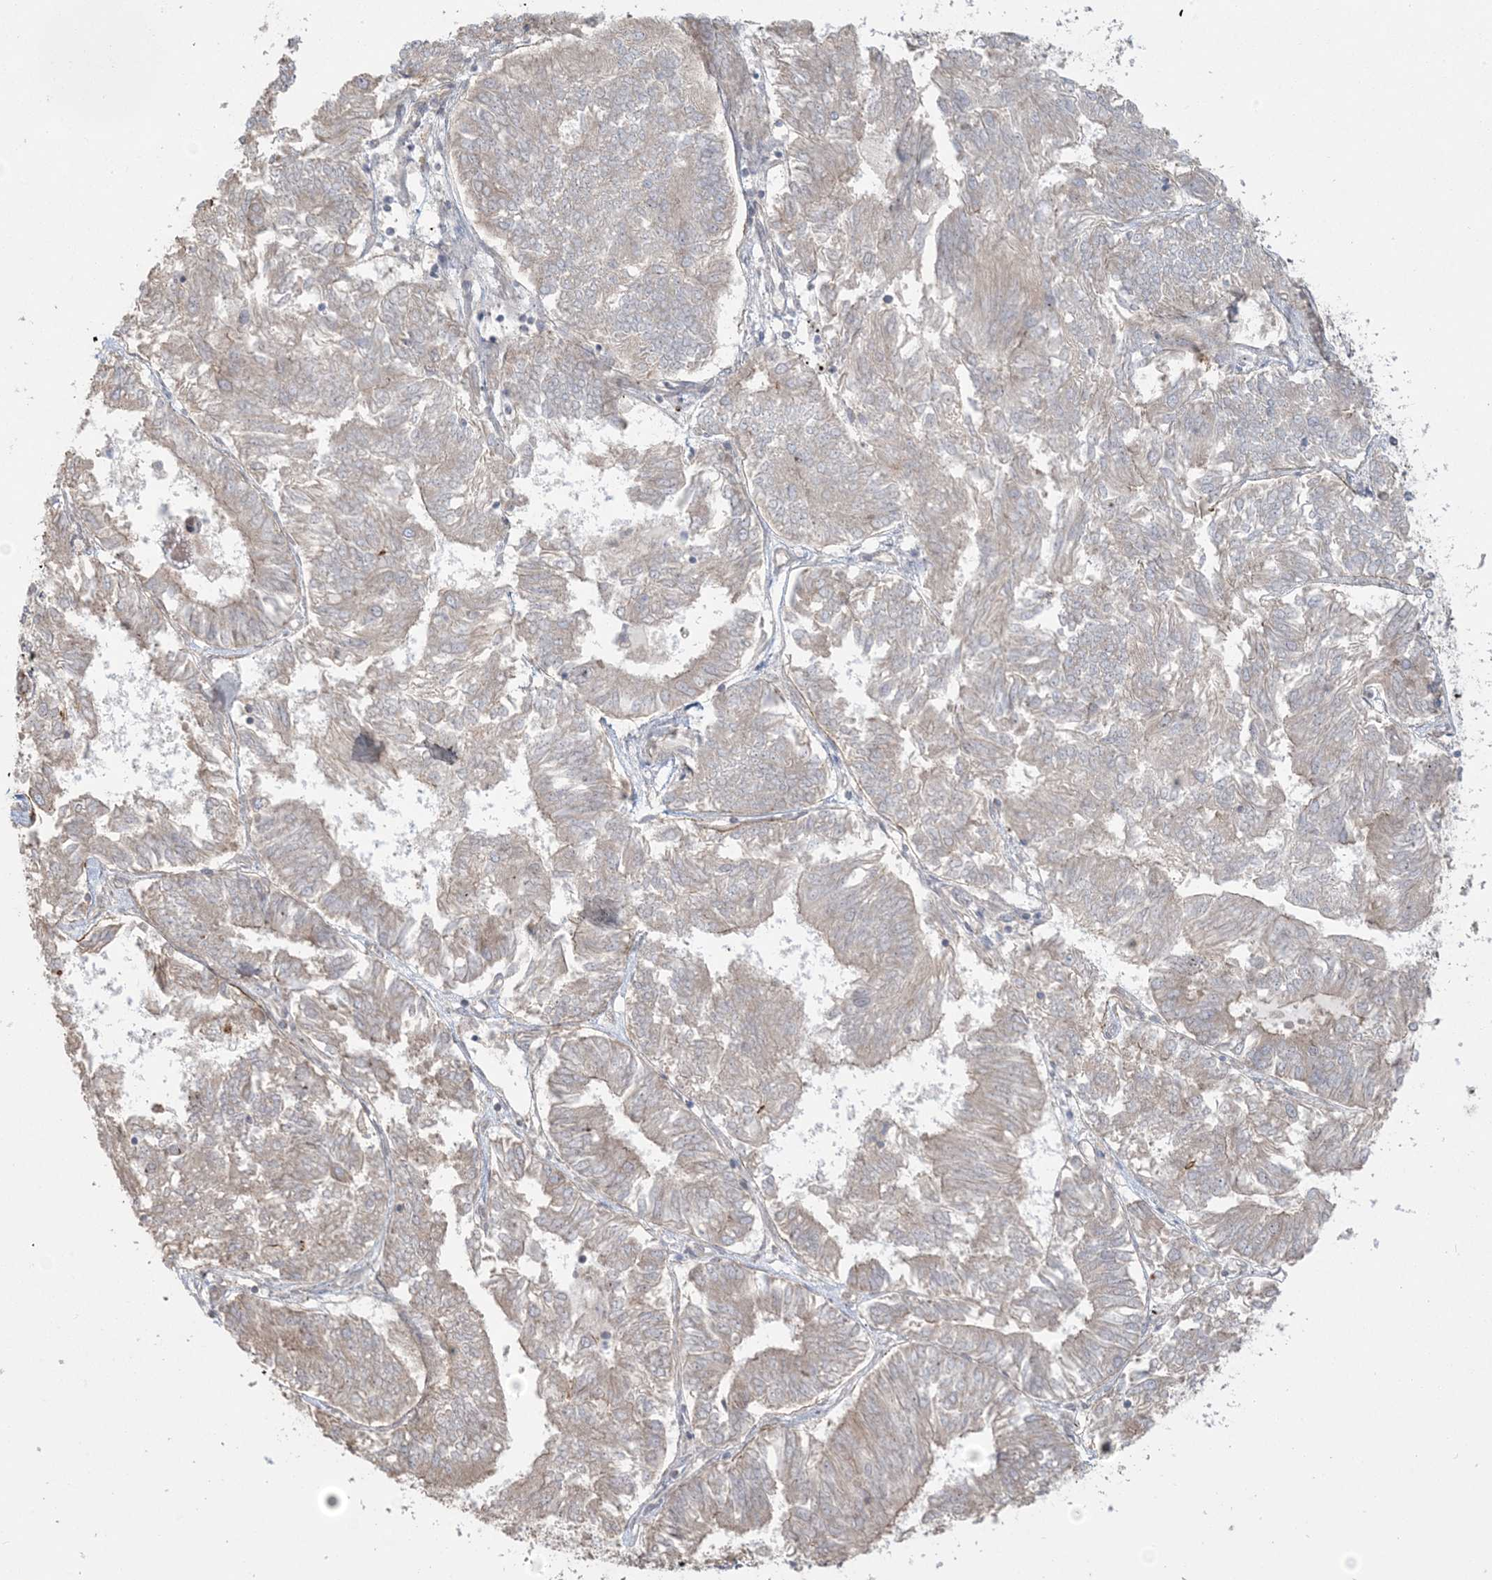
{"staining": {"intensity": "negative", "quantity": "none", "location": "none"}, "tissue": "endometrial cancer", "cell_type": "Tumor cells", "image_type": "cancer", "snomed": [{"axis": "morphology", "description": "Adenocarcinoma, NOS"}, {"axis": "topography", "description": "Endometrium"}], "caption": "Immunohistochemical staining of adenocarcinoma (endometrial) shows no significant staining in tumor cells.", "gene": "ABCF3", "patient": {"sex": "female", "age": 58}}